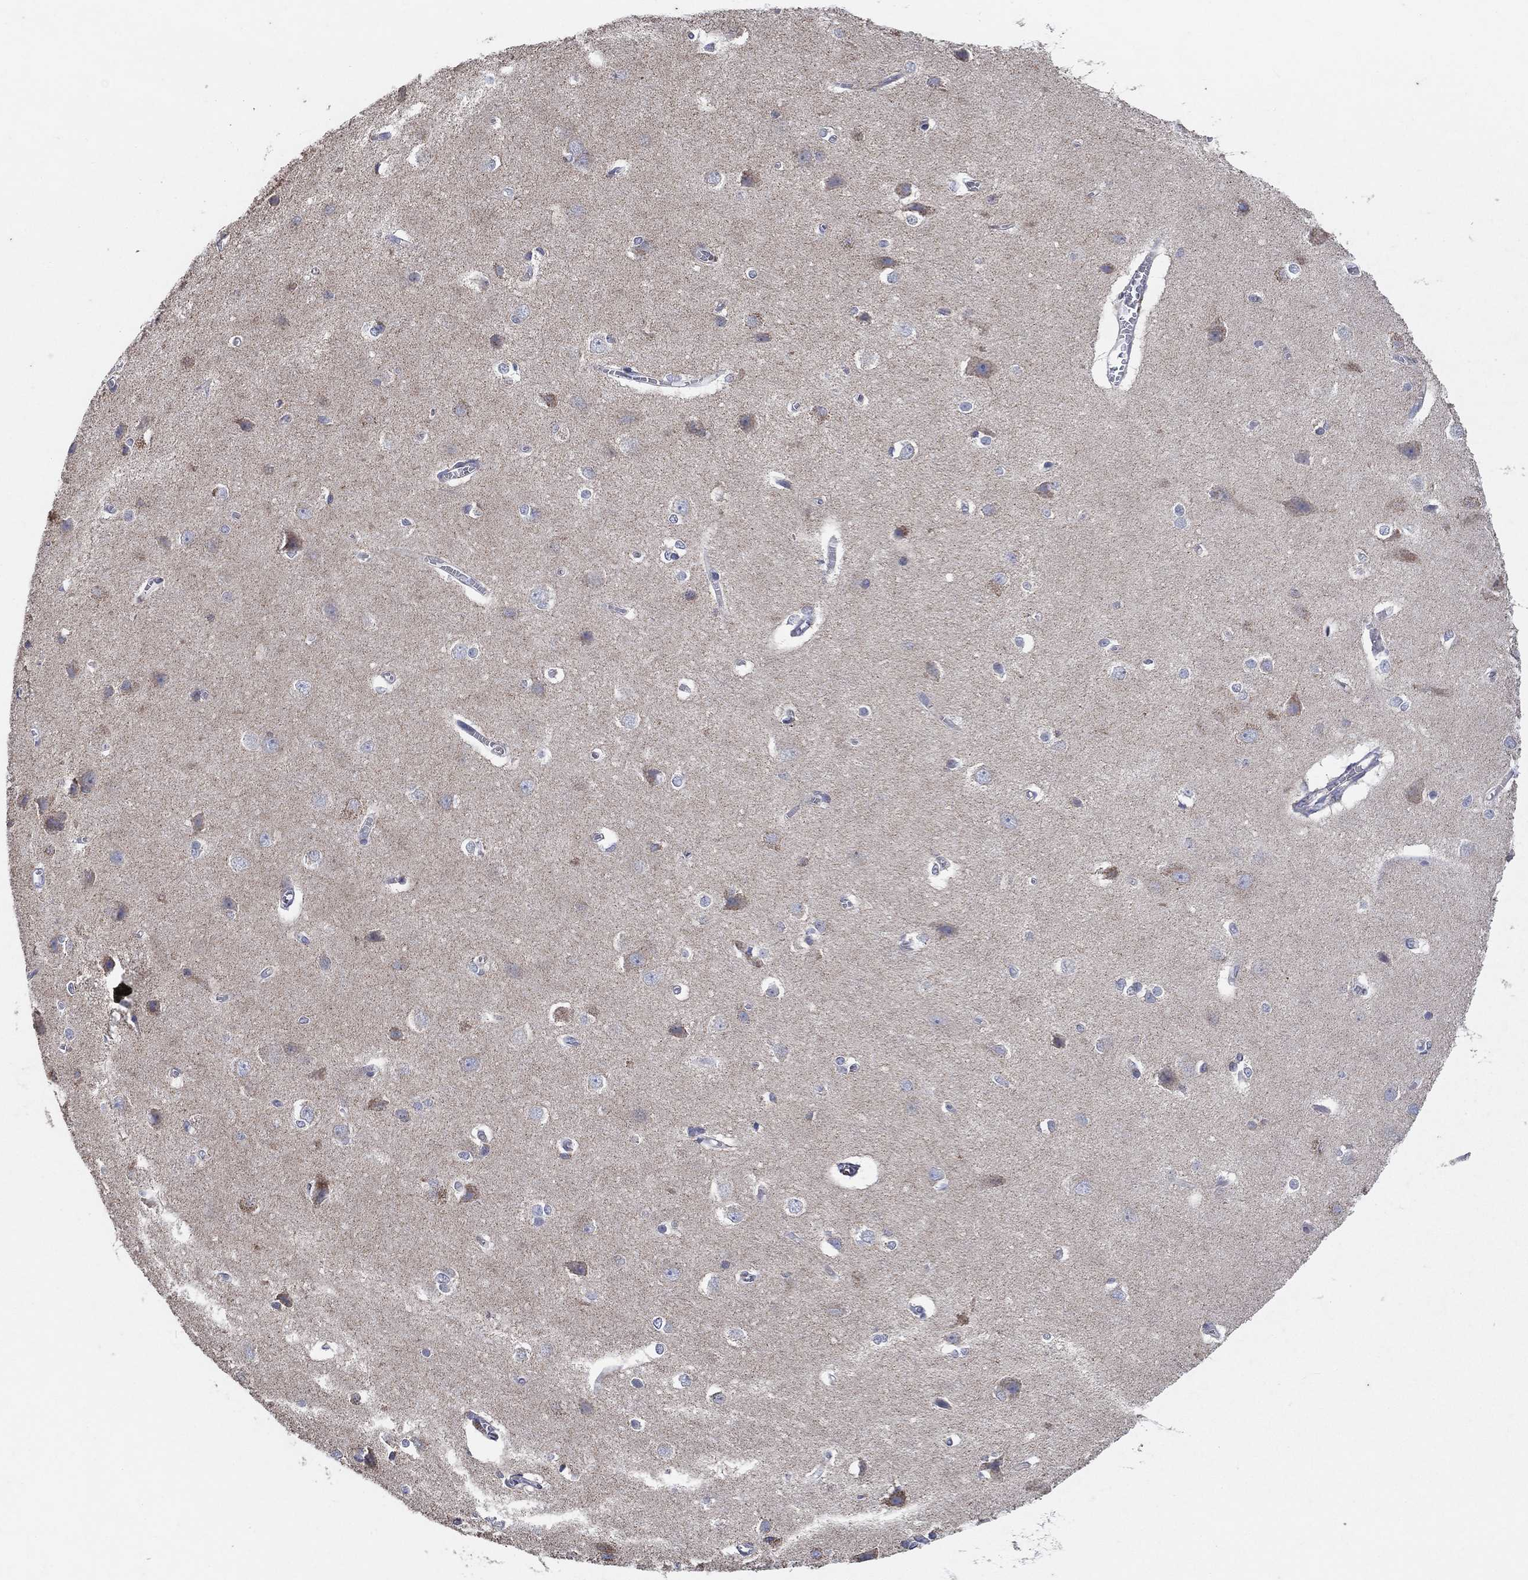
{"staining": {"intensity": "negative", "quantity": "none", "location": "none"}, "tissue": "cerebral cortex", "cell_type": "Endothelial cells", "image_type": "normal", "snomed": [{"axis": "morphology", "description": "Normal tissue, NOS"}, {"axis": "topography", "description": "Cerebral cortex"}], "caption": "Immunohistochemistry (IHC) of normal human cerebral cortex demonstrates no expression in endothelial cells.", "gene": "C9orf85", "patient": {"sex": "male", "age": 37}}